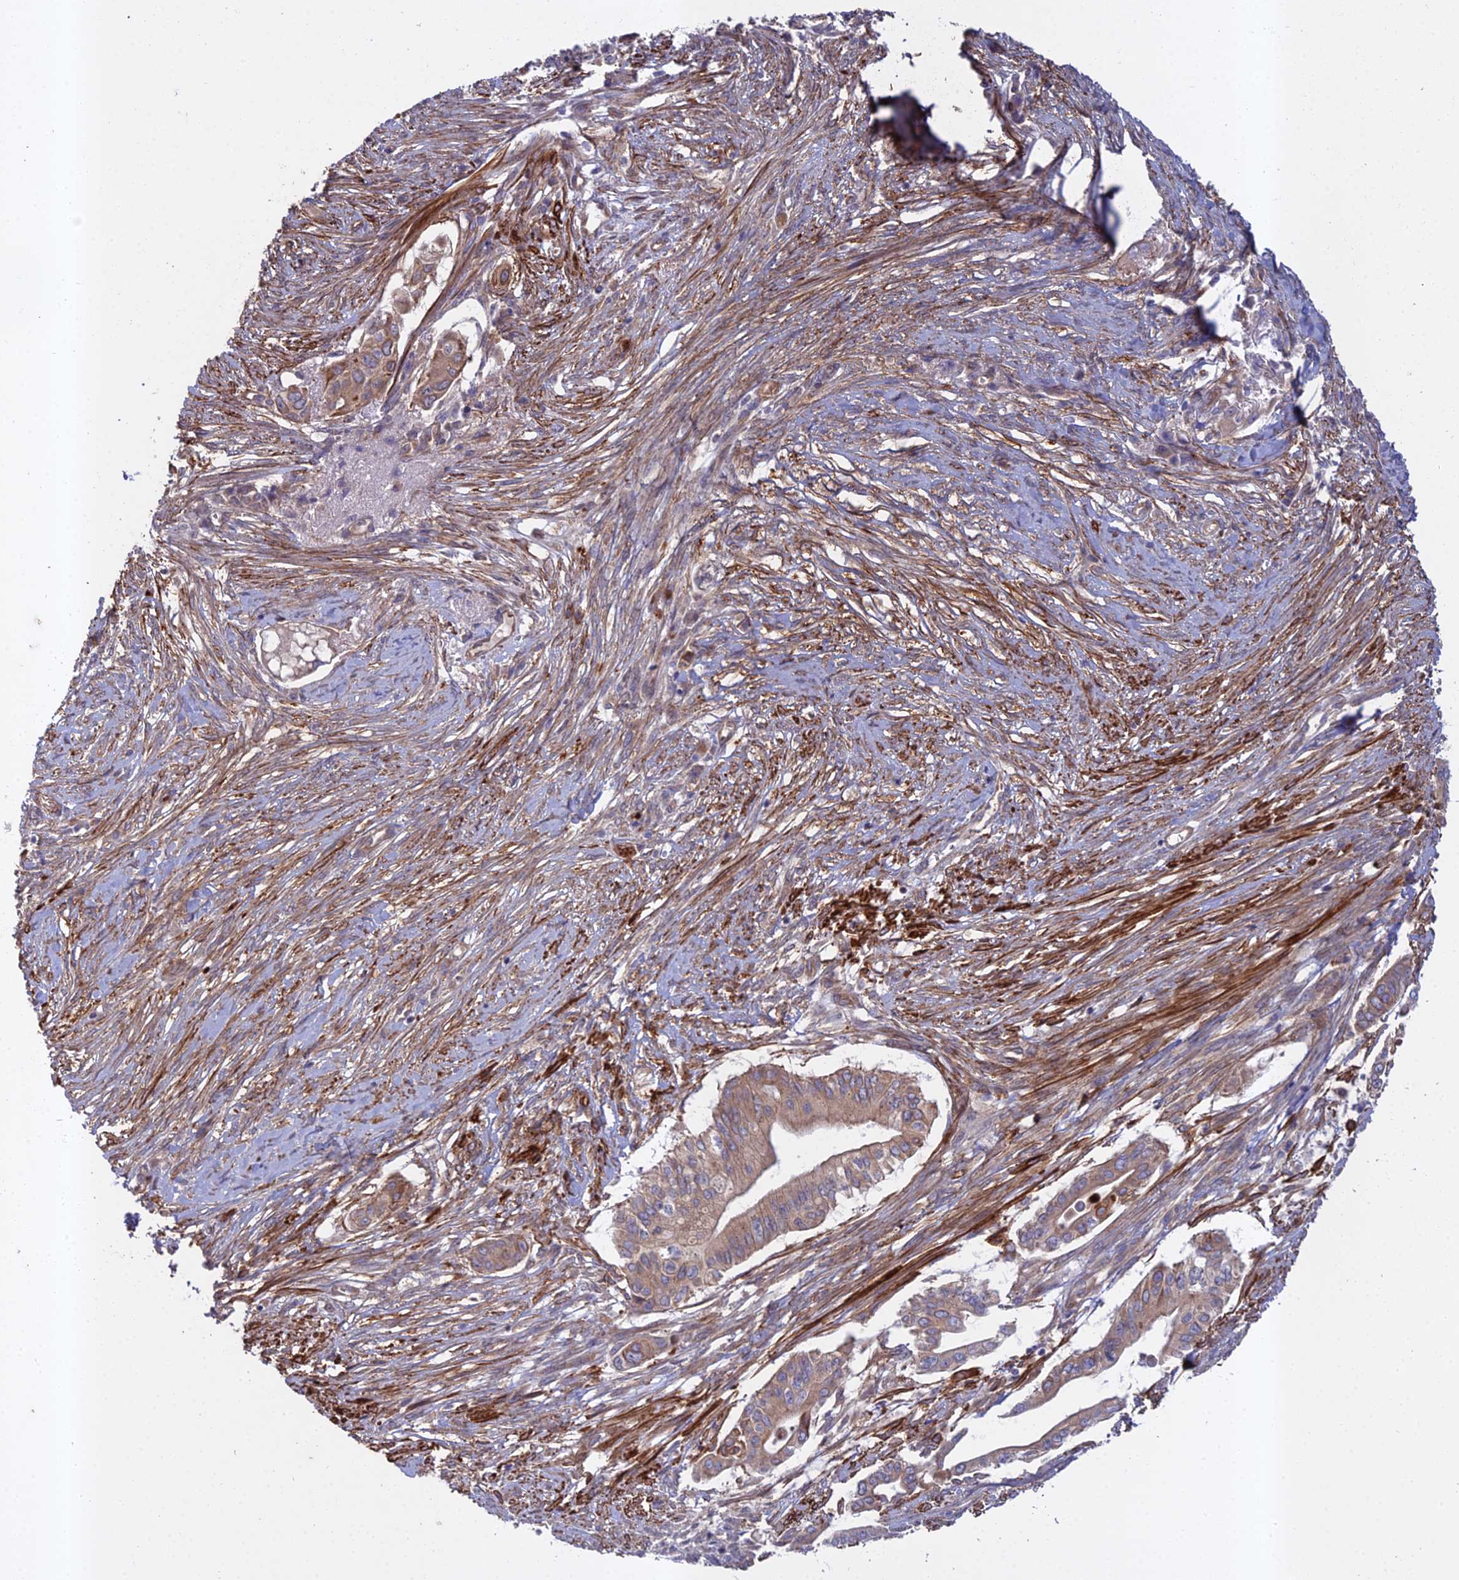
{"staining": {"intensity": "moderate", "quantity": ">75%", "location": "cytoplasmic/membranous"}, "tissue": "pancreatic cancer", "cell_type": "Tumor cells", "image_type": "cancer", "snomed": [{"axis": "morphology", "description": "Adenocarcinoma, NOS"}, {"axis": "topography", "description": "Pancreas"}], "caption": "DAB (3,3'-diaminobenzidine) immunohistochemical staining of adenocarcinoma (pancreatic) demonstrates moderate cytoplasmic/membranous protein expression in about >75% of tumor cells.", "gene": "RALGAPA2", "patient": {"sex": "male", "age": 68}}